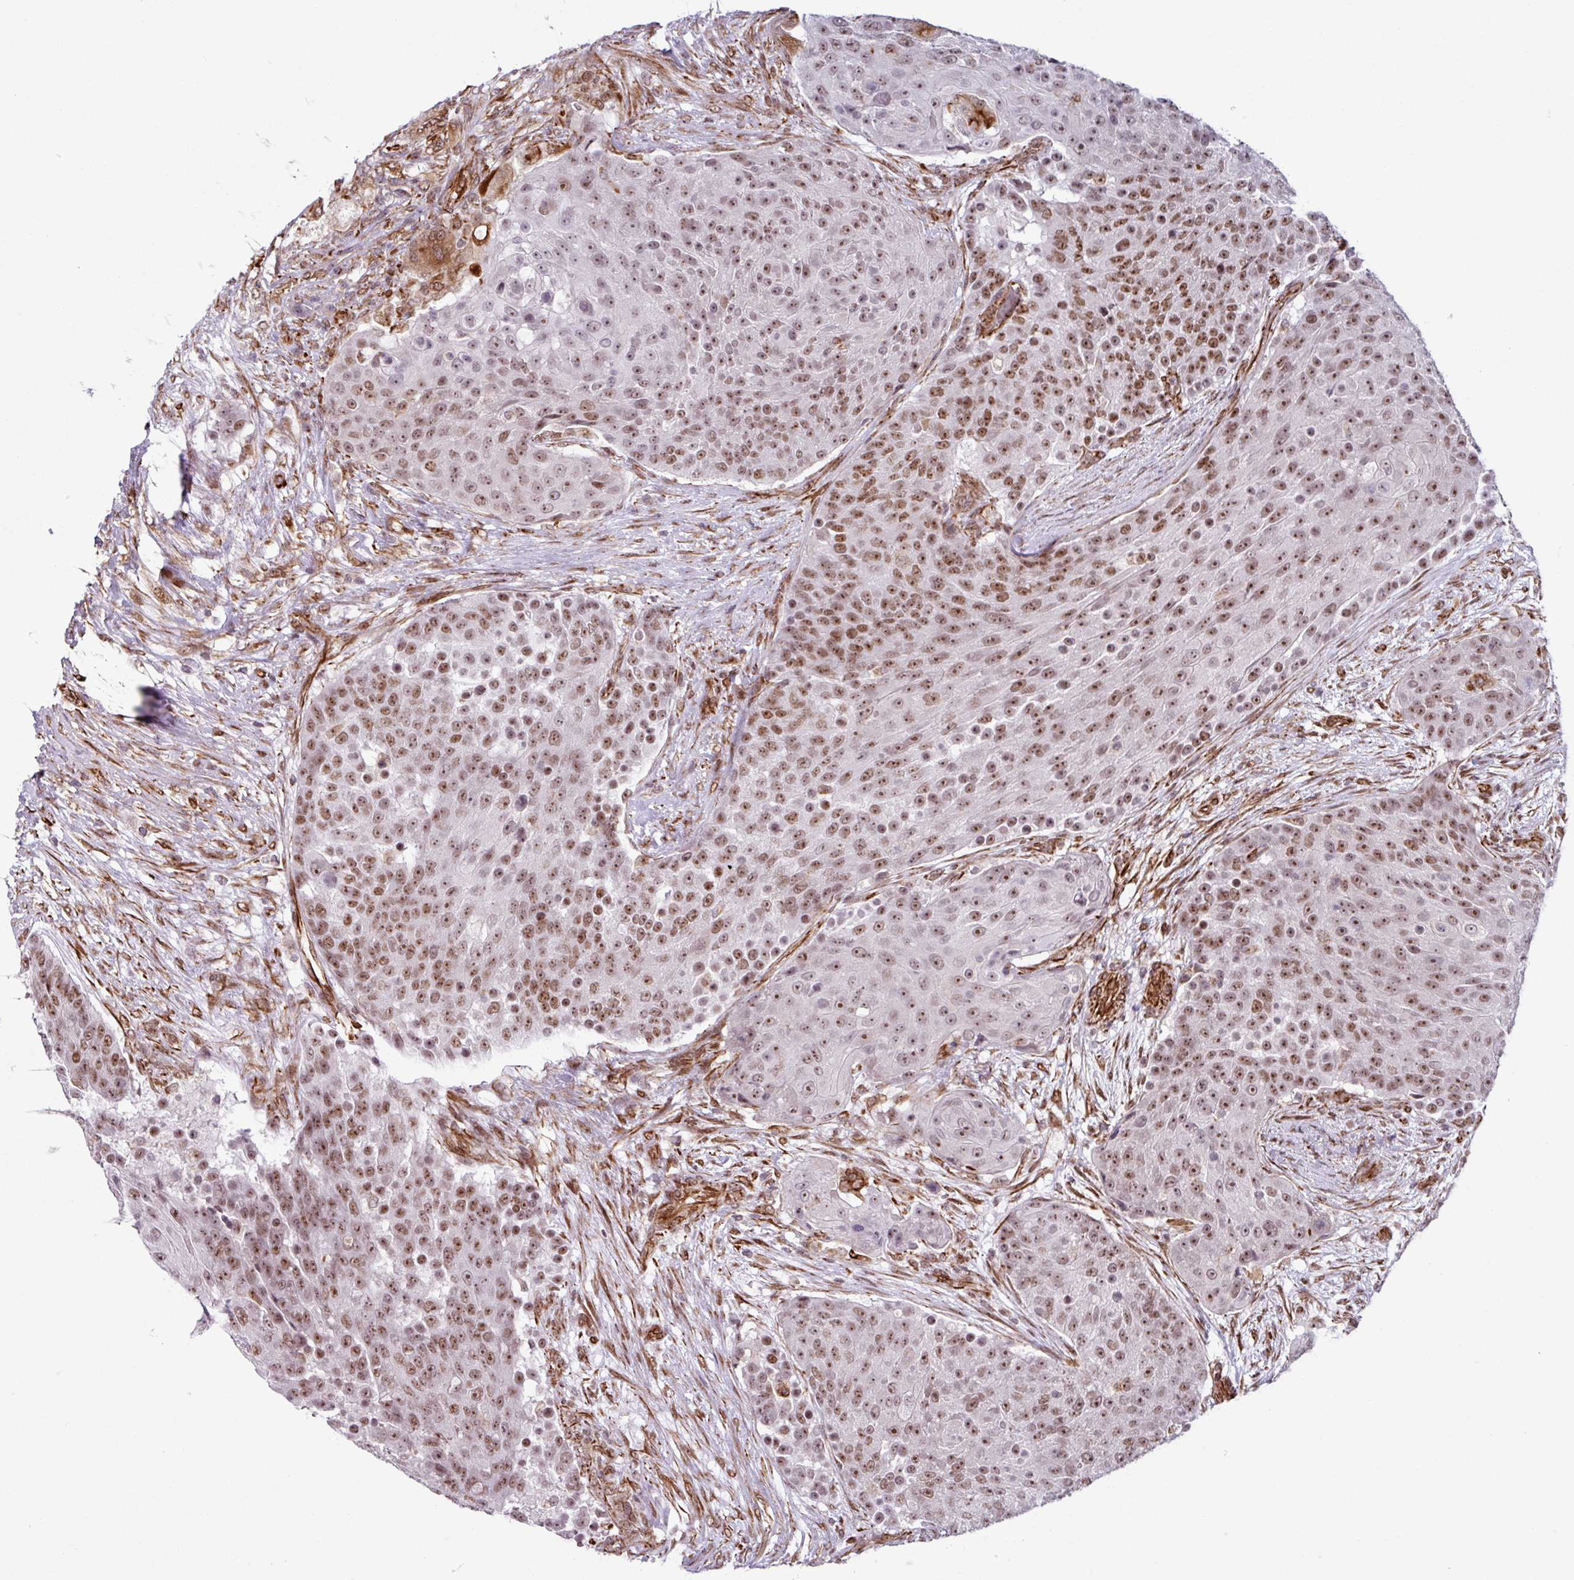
{"staining": {"intensity": "moderate", "quantity": ">75%", "location": "nuclear"}, "tissue": "urothelial cancer", "cell_type": "Tumor cells", "image_type": "cancer", "snomed": [{"axis": "morphology", "description": "Urothelial carcinoma, High grade"}, {"axis": "topography", "description": "Urinary bladder"}], "caption": "Moderate nuclear positivity is appreciated in about >75% of tumor cells in urothelial carcinoma (high-grade).", "gene": "CHD3", "patient": {"sex": "female", "age": 63}}